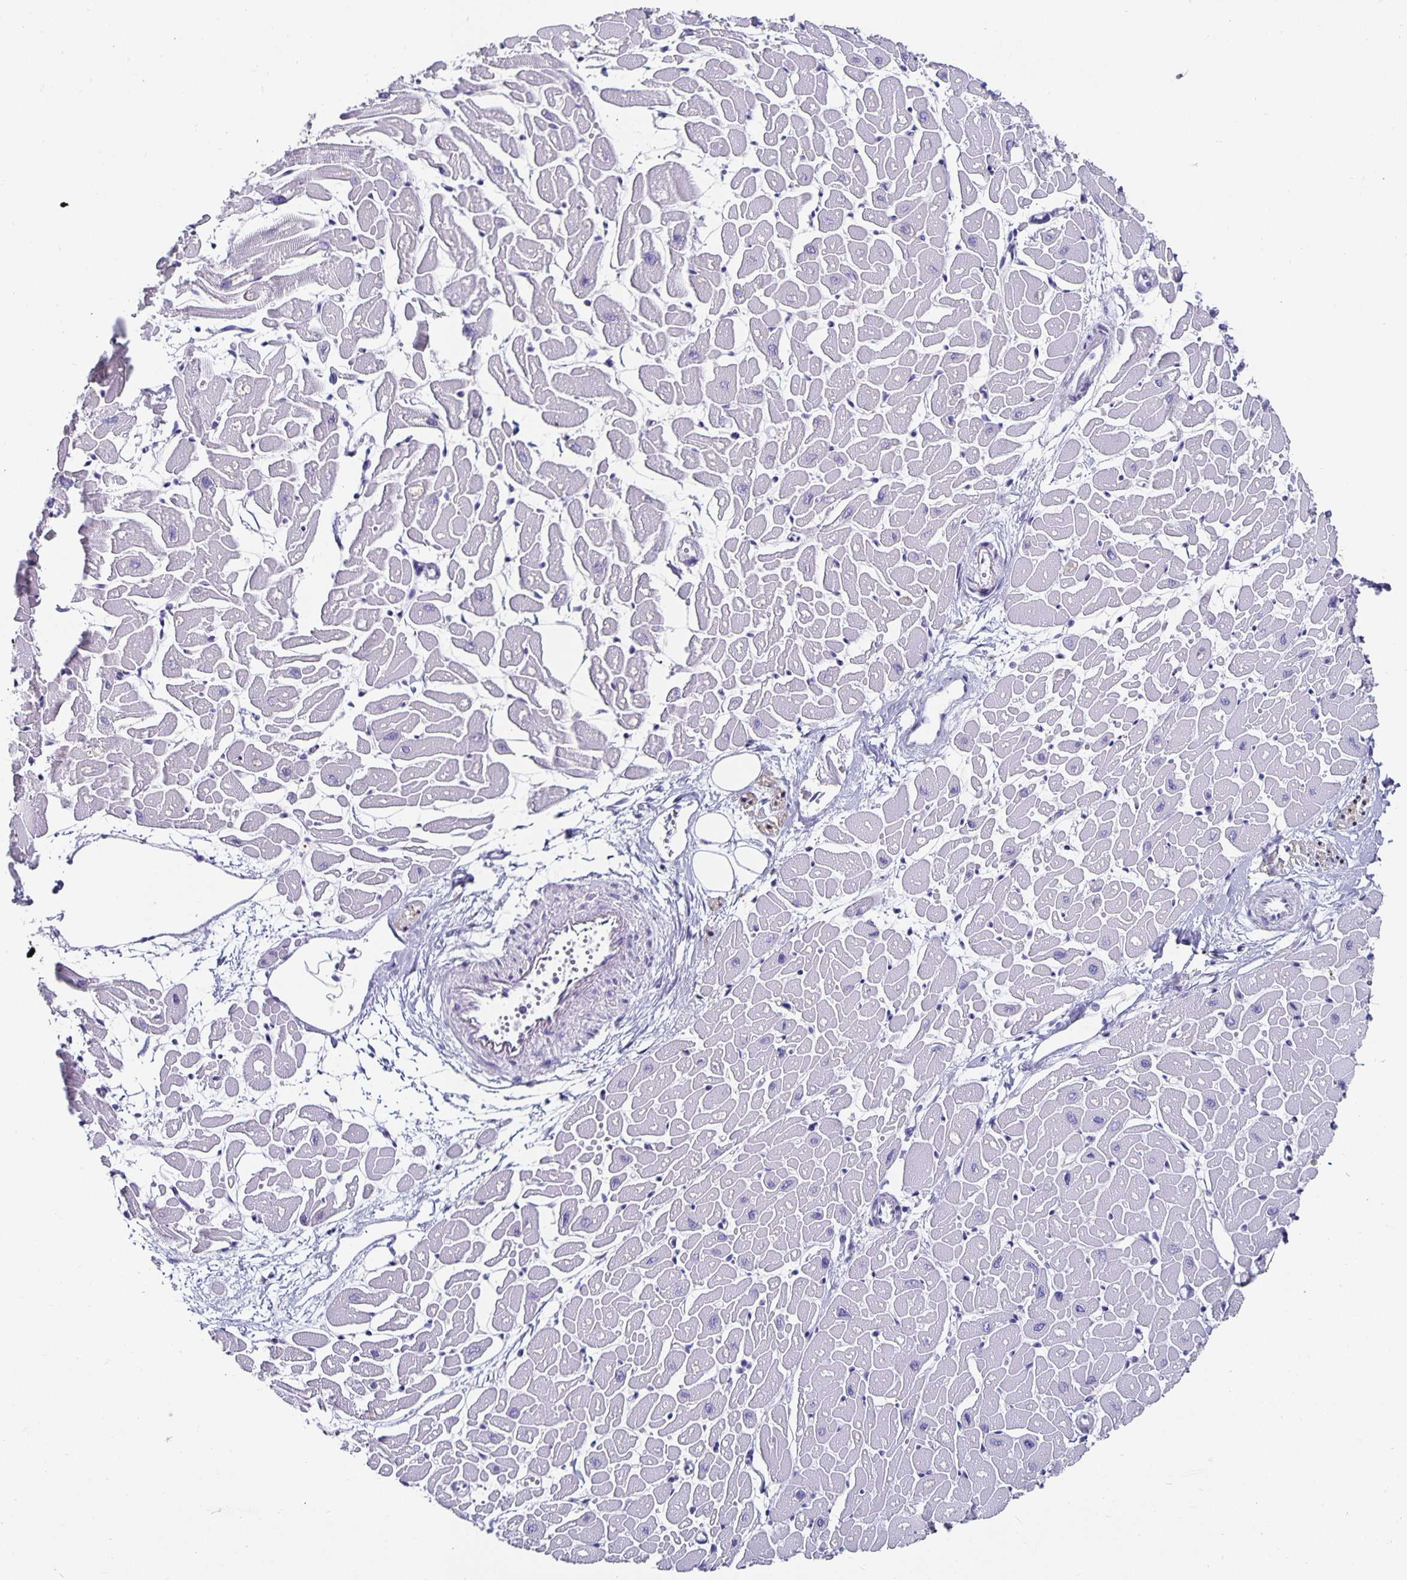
{"staining": {"intensity": "negative", "quantity": "none", "location": "none"}, "tissue": "heart muscle", "cell_type": "Cardiomyocytes", "image_type": "normal", "snomed": [{"axis": "morphology", "description": "Normal tissue, NOS"}, {"axis": "topography", "description": "Heart"}], "caption": "The micrograph exhibits no significant expression in cardiomyocytes of heart muscle. (Brightfield microscopy of DAB immunohistochemistry (IHC) at high magnification).", "gene": "CHGA", "patient": {"sex": "male", "age": 57}}